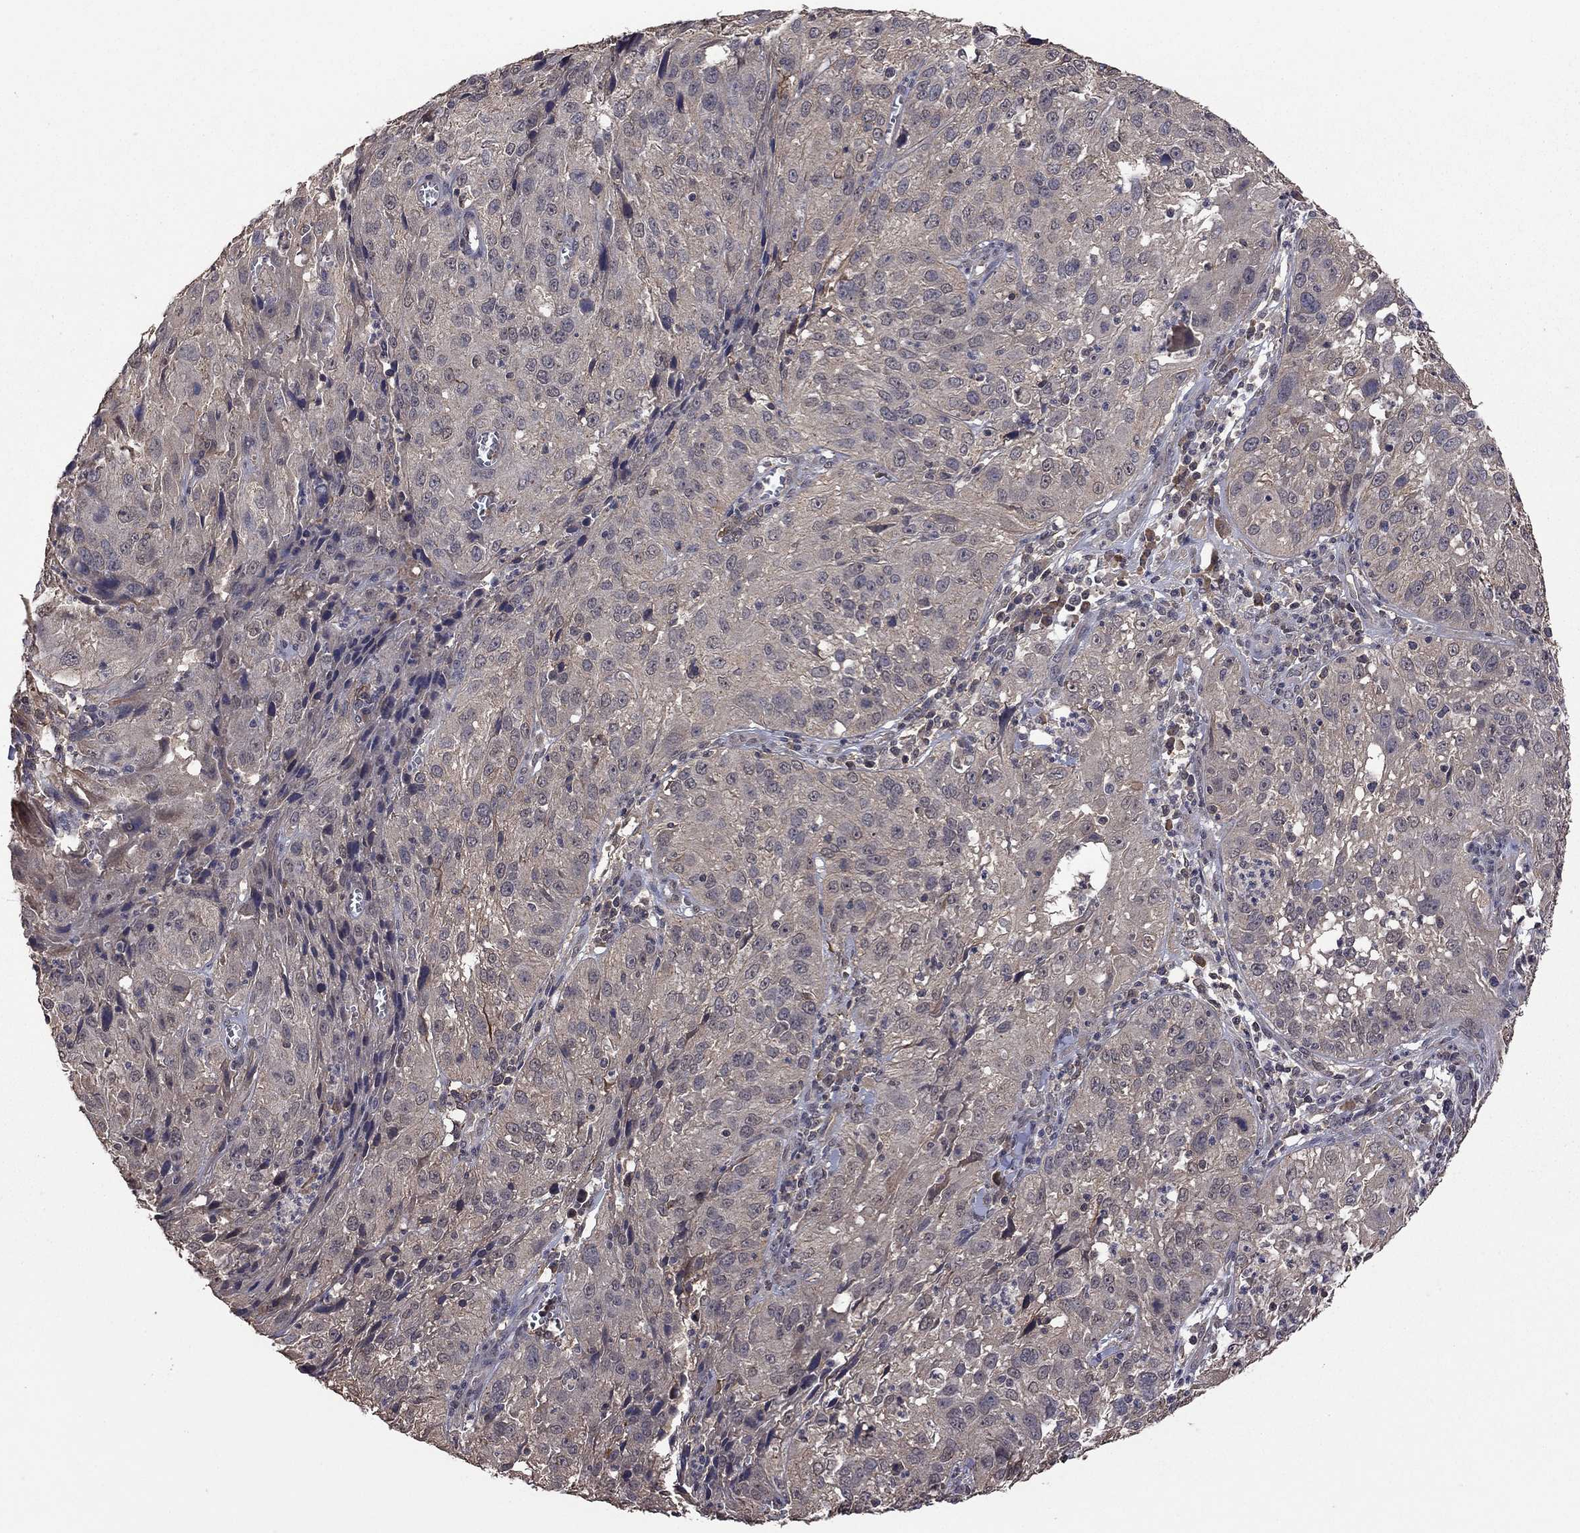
{"staining": {"intensity": "weak", "quantity": ">75%", "location": "cytoplasmic/membranous"}, "tissue": "cervical cancer", "cell_type": "Tumor cells", "image_type": "cancer", "snomed": [{"axis": "morphology", "description": "Squamous cell carcinoma, NOS"}, {"axis": "topography", "description": "Cervix"}], "caption": "The photomicrograph shows immunohistochemical staining of cervical cancer. There is weak cytoplasmic/membranous staining is seen in about >75% of tumor cells.", "gene": "TSNARE1", "patient": {"sex": "female", "age": 32}}